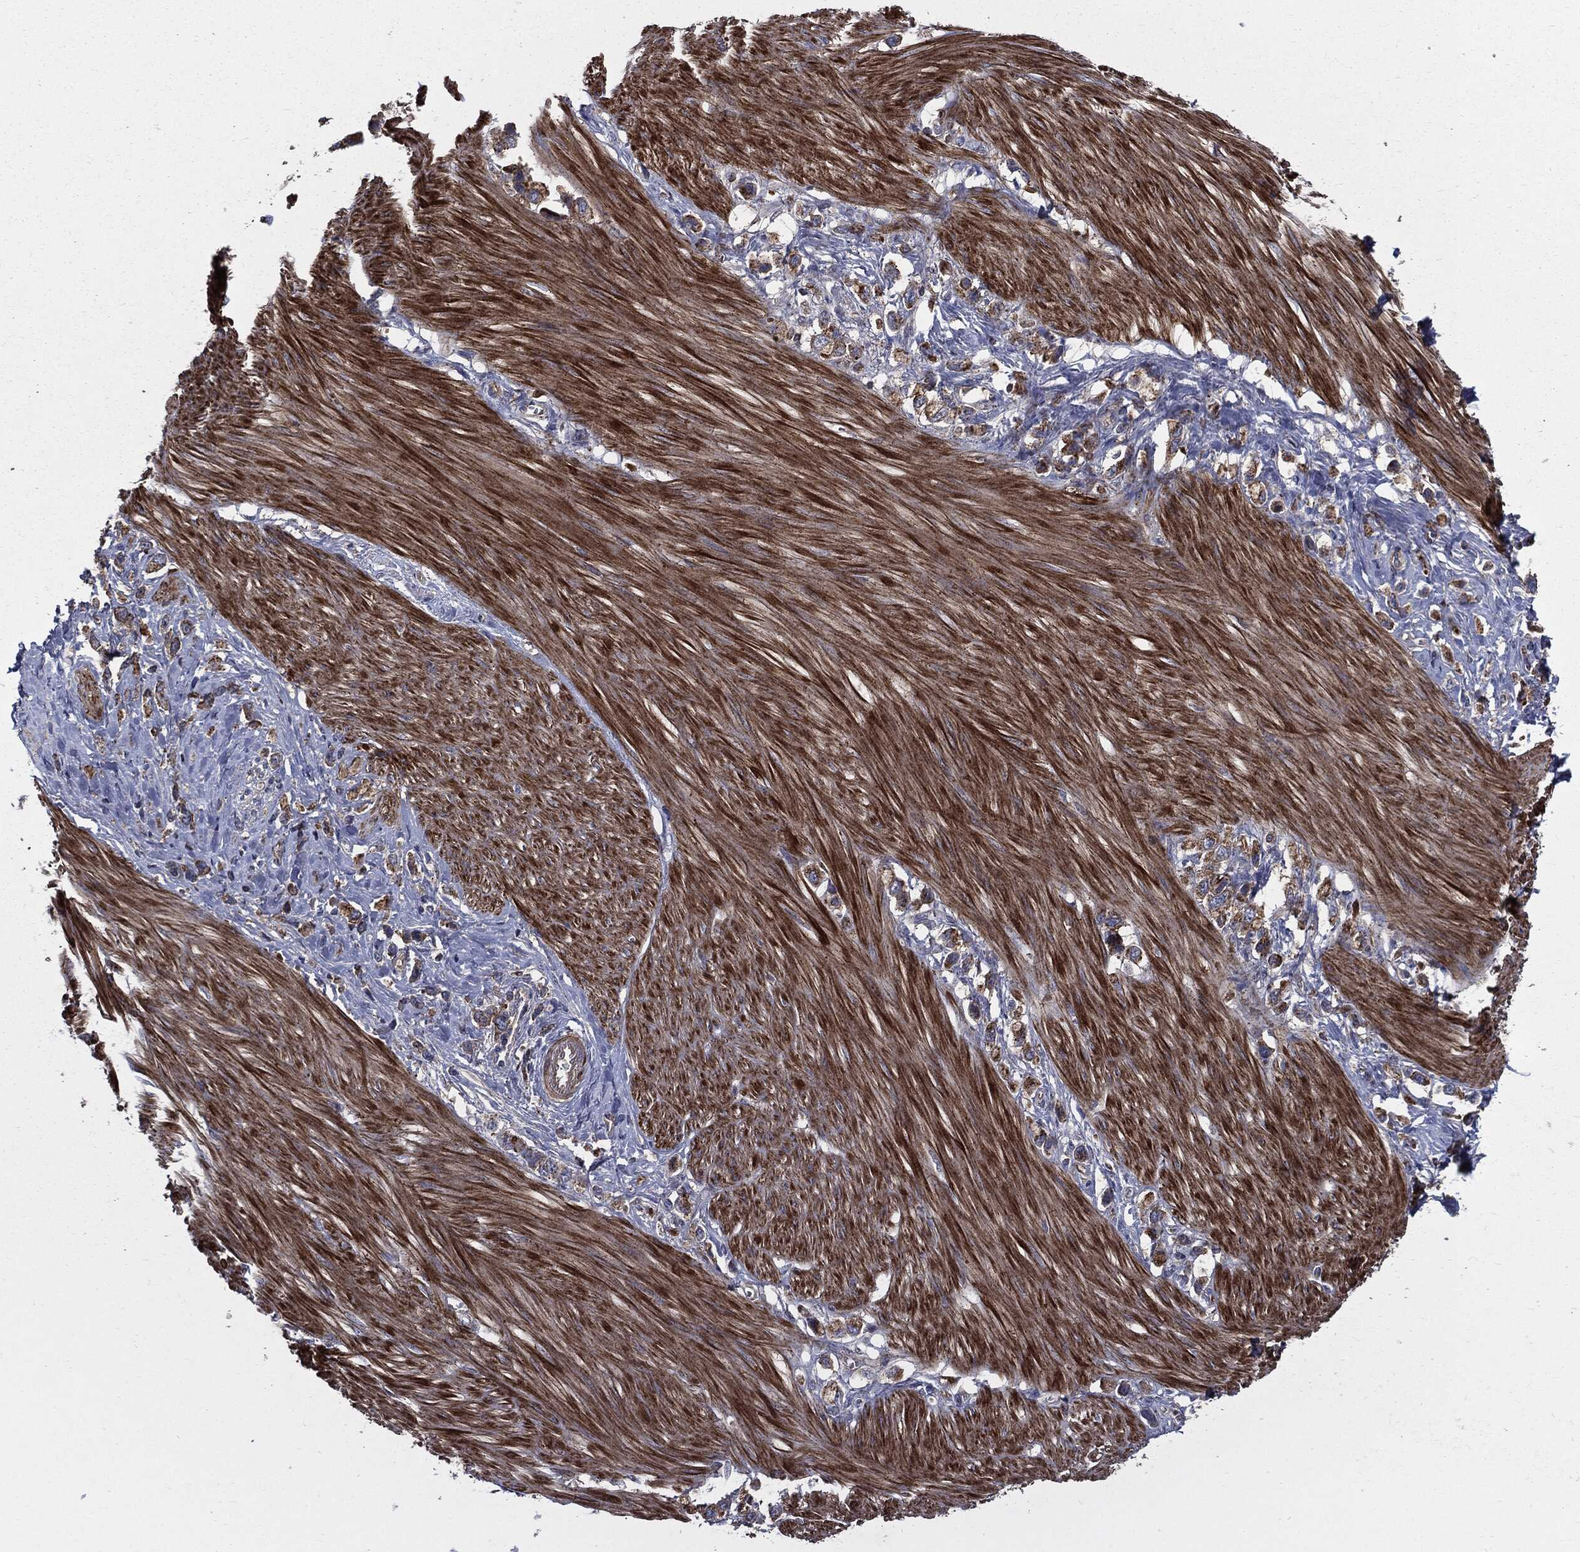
{"staining": {"intensity": "moderate", "quantity": "25%-75%", "location": "cytoplasmic/membranous"}, "tissue": "stomach cancer", "cell_type": "Tumor cells", "image_type": "cancer", "snomed": [{"axis": "morphology", "description": "Normal tissue, NOS"}, {"axis": "morphology", "description": "Adenocarcinoma, NOS"}, {"axis": "morphology", "description": "Adenocarcinoma, High grade"}, {"axis": "topography", "description": "Stomach, upper"}, {"axis": "topography", "description": "Stomach"}], "caption": "IHC photomicrograph of neoplastic tissue: adenocarcinoma (stomach) stained using immunohistochemistry reveals medium levels of moderate protein expression localized specifically in the cytoplasmic/membranous of tumor cells, appearing as a cytoplasmic/membranous brown color.", "gene": "PDCD6IP", "patient": {"sex": "female", "age": 65}}